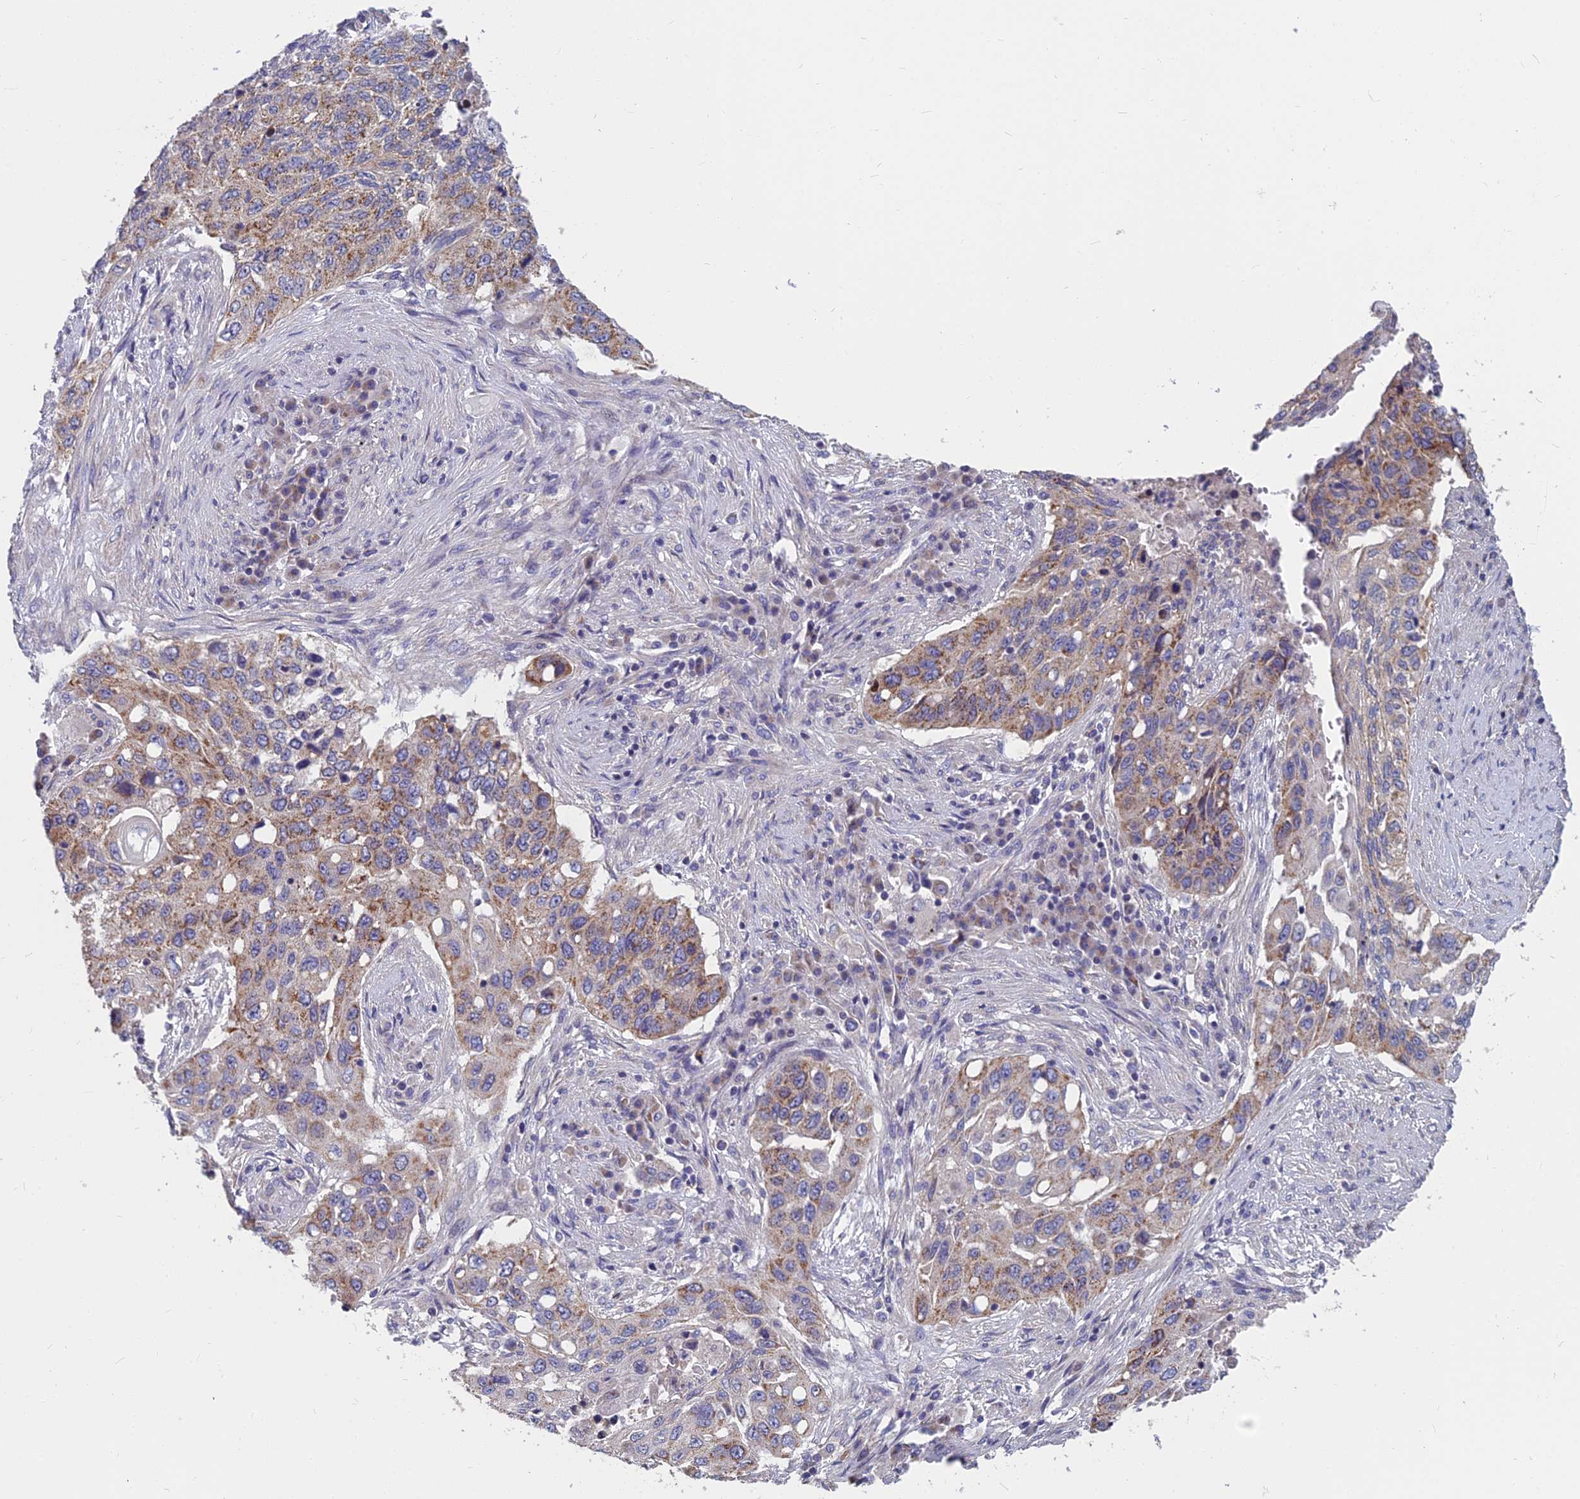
{"staining": {"intensity": "moderate", "quantity": ">75%", "location": "cytoplasmic/membranous"}, "tissue": "lung cancer", "cell_type": "Tumor cells", "image_type": "cancer", "snomed": [{"axis": "morphology", "description": "Squamous cell carcinoma, NOS"}, {"axis": "topography", "description": "Lung"}], "caption": "This is a micrograph of immunohistochemistry (IHC) staining of squamous cell carcinoma (lung), which shows moderate staining in the cytoplasmic/membranous of tumor cells.", "gene": "COX20", "patient": {"sex": "female", "age": 63}}